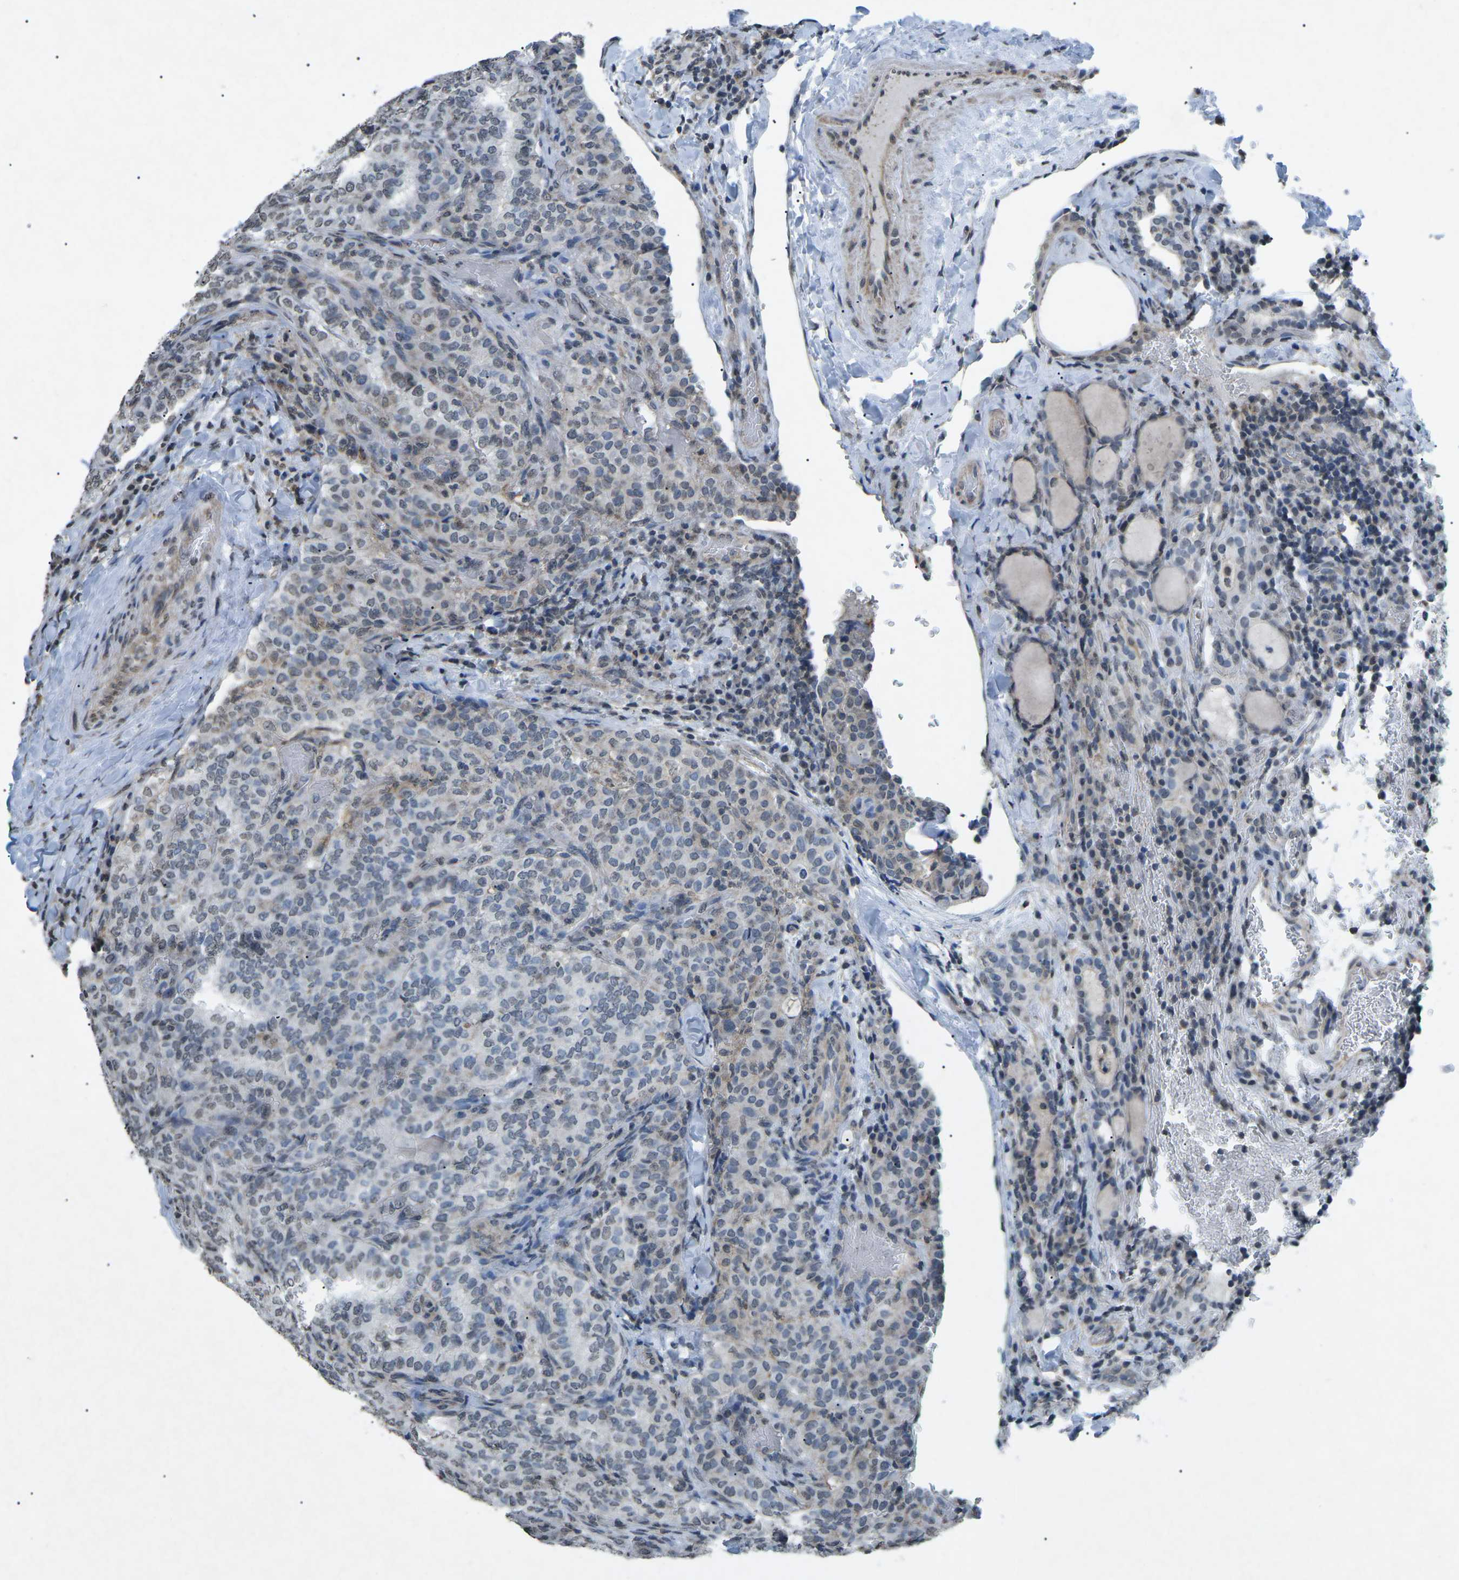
{"staining": {"intensity": "negative", "quantity": "none", "location": "none"}, "tissue": "thyroid cancer", "cell_type": "Tumor cells", "image_type": "cancer", "snomed": [{"axis": "morphology", "description": "Normal tissue, NOS"}, {"axis": "morphology", "description": "Papillary adenocarcinoma, NOS"}, {"axis": "topography", "description": "Thyroid gland"}], "caption": "High magnification brightfield microscopy of papillary adenocarcinoma (thyroid) stained with DAB (brown) and counterstained with hematoxylin (blue): tumor cells show no significant positivity. (DAB immunohistochemistry visualized using brightfield microscopy, high magnification).", "gene": "TFR2", "patient": {"sex": "female", "age": 30}}